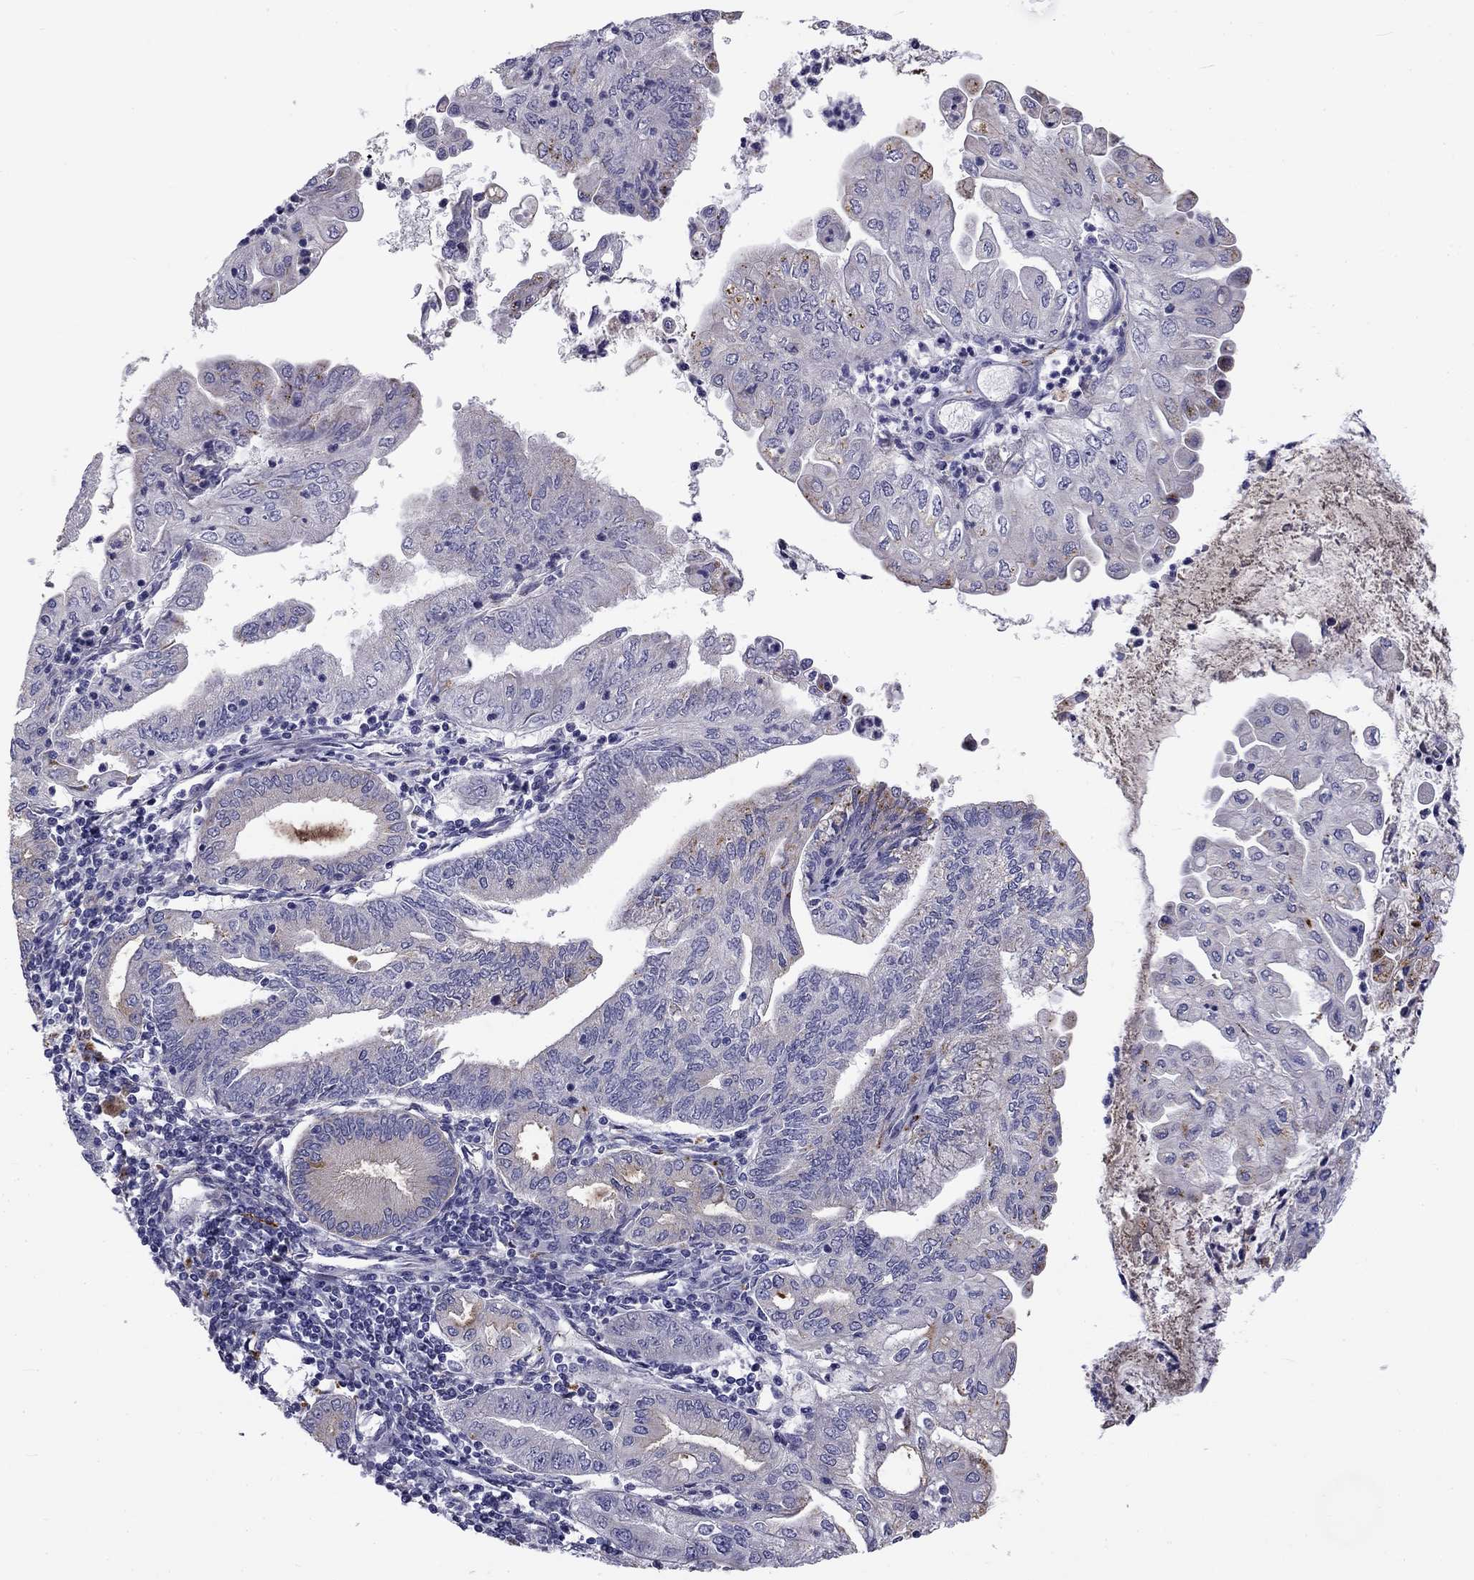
{"staining": {"intensity": "weak", "quantity": "<25%", "location": "cytoplasmic/membranous"}, "tissue": "endometrial cancer", "cell_type": "Tumor cells", "image_type": "cancer", "snomed": [{"axis": "morphology", "description": "Adenocarcinoma, NOS"}, {"axis": "topography", "description": "Endometrium"}], "caption": "IHC of human endometrial cancer reveals no expression in tumor cells. The staining was performed using DAB to visualize the protein expression in brown, while the nuclei were stained in blue with hematoxylin (Magnification: 20x).", "gene": "CLPSL2", "patient": {"sex": "female", "age": 55}}